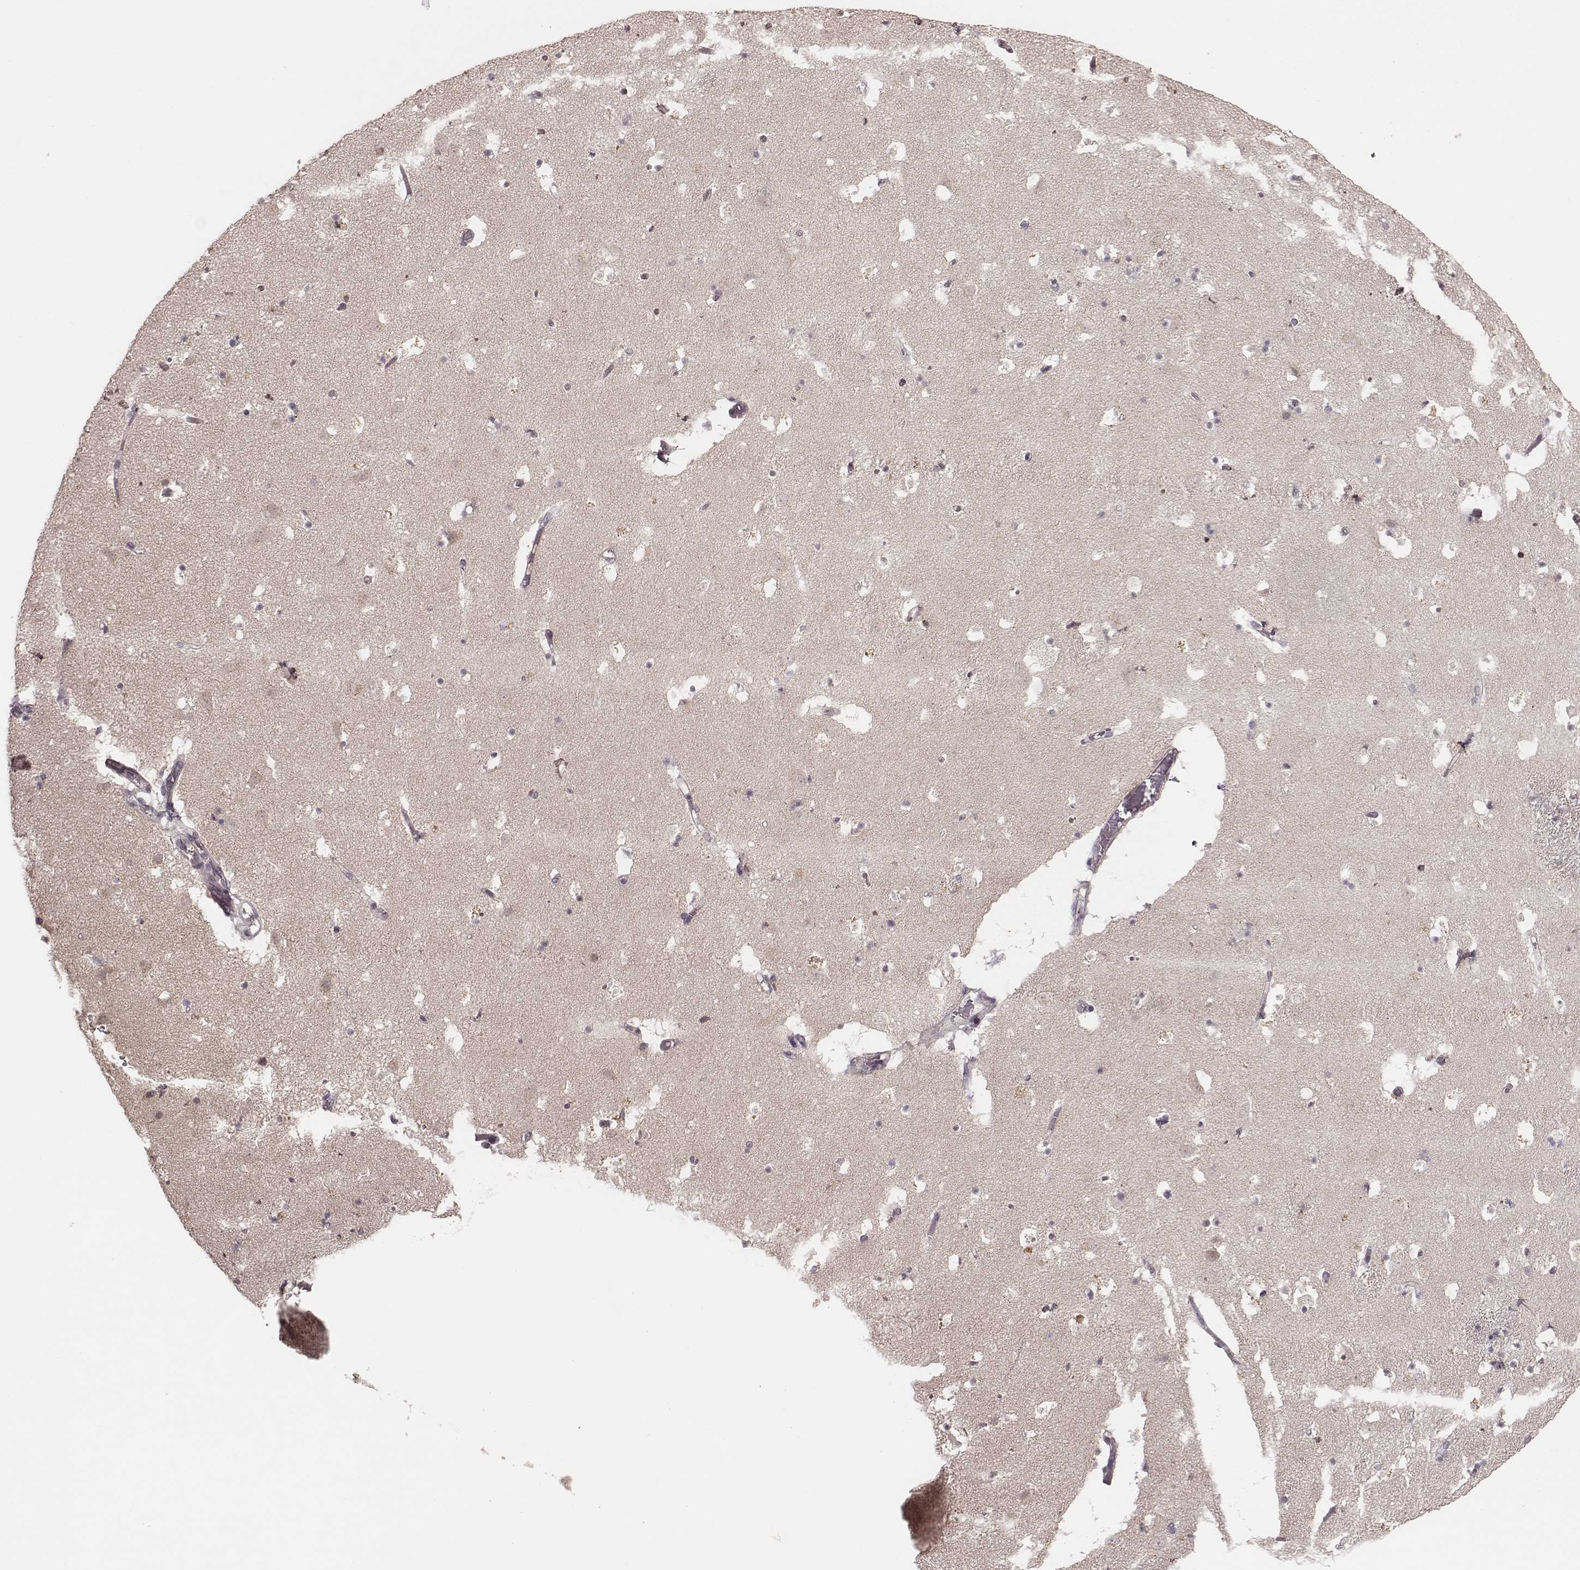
{"staining": {"intensity": "negative", "quantity": "none", "location": "none"}, "tissue": "caudate", "cell_type": "Glial cells", "image_type": "normal", "snomed": [{"axis": "morphology", "description": "Normal tissue, NOS"}, {"axis": "topography", "description": "Lateral ventricle wall"}], "caption": "This is an IHC micrograph of normal caudate. There is no staining in glial cells.", "gene": "LY6K", "patient": {"sex": "female", "age": 42}}